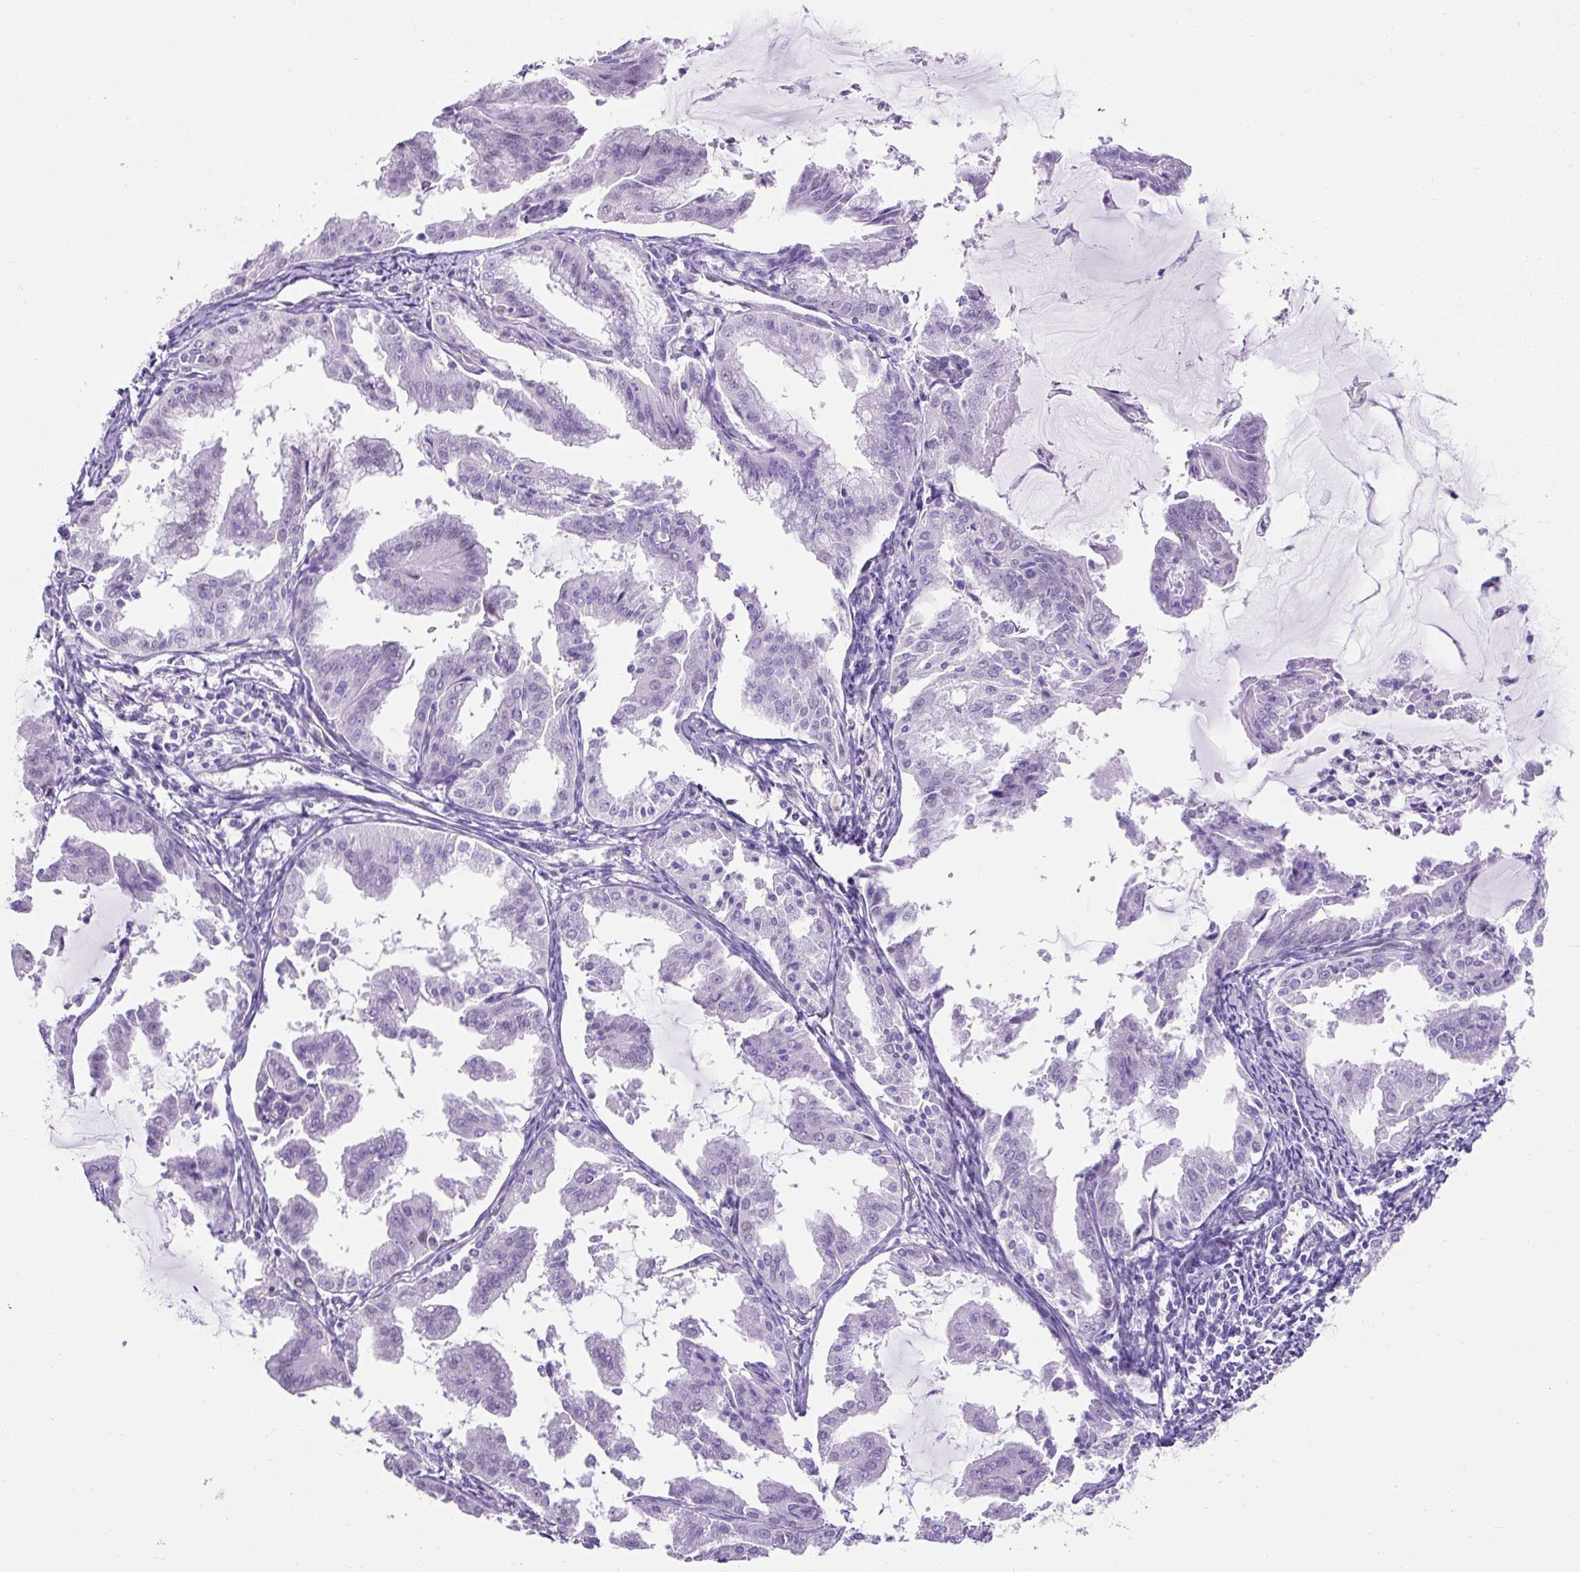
{"staining": {"intensity": "negative", "quantity": "none", "location": "none"}, "tissue": "endometrial cancer", "cell_type": "Tumor cells", "image_type": "cancer", "snomed": [{"axis": "morphology", "description": "Adenocarcinoma, NOS"}, {"axis": "topography", "description": "Endometrium"}], "caption": "The micrograph displays no significant positivity in tumor cells of endometrial cancer.", "gene": "KRT12", "patient": {"sex": "female", "age": 70}}